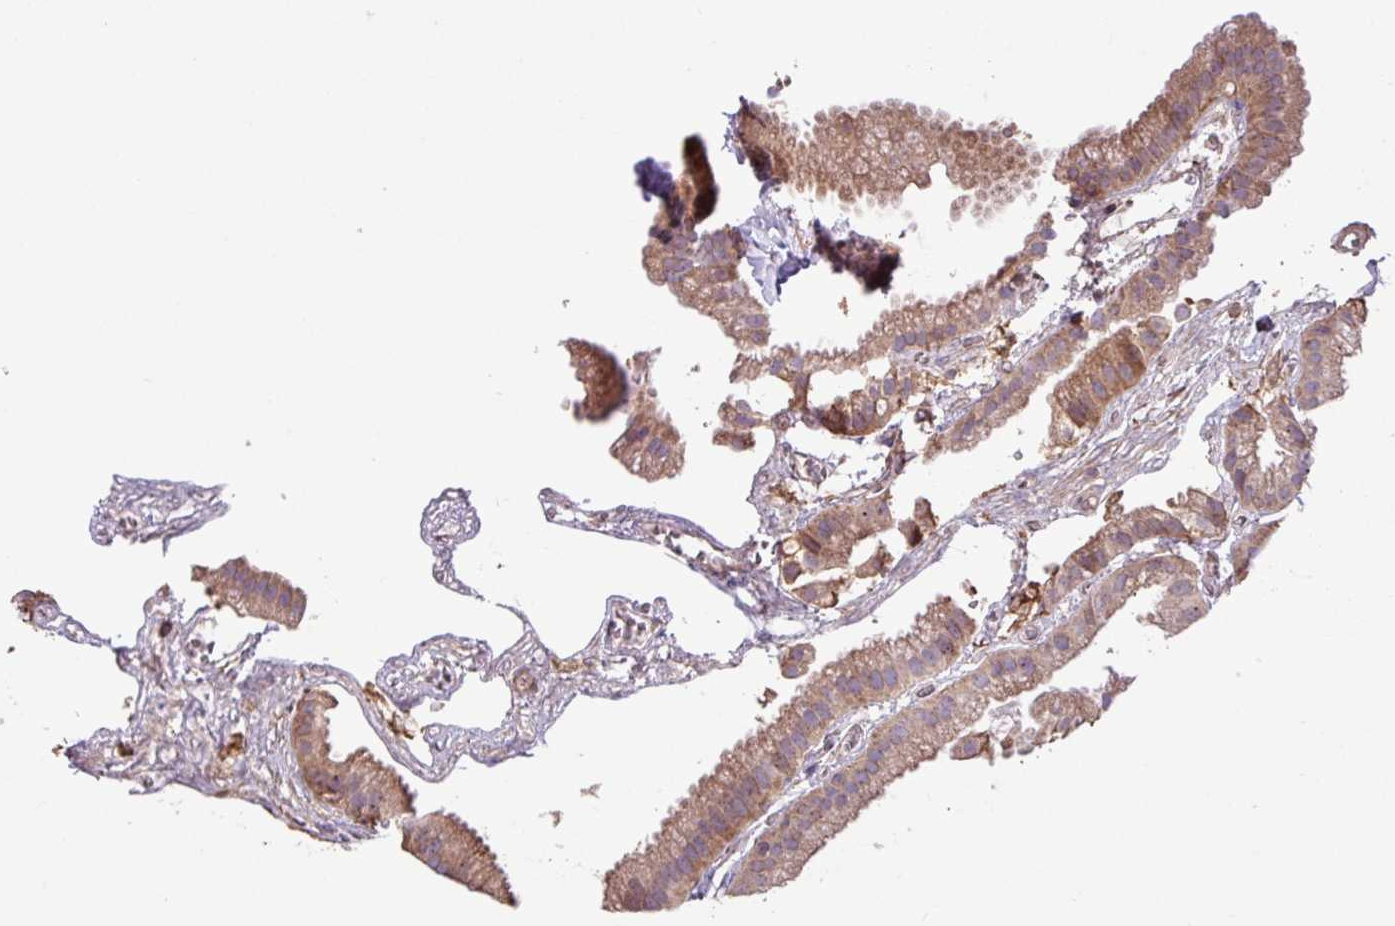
{"staining": {"intensity": "moderate", "quantity": "25%-75%", "location": "cytoplasmic/membranous"}, "tissue": "gallbladder", "cell_type": "Glandular cells", "image_type": "normal", "snomed": [{"axis": "morphology", "description": "Normal tissue, NOS"}, {"axis": "topography", "description": "Gallbladder"}], "caption": "Gallbladder stained with immunohistochemistry (IHC) demonstrates moderate cytoplasmic/membranous expression in approximately 25%-75% of glandular cells.", "gene": "ARHGEF25", "patient": {"sex": "female", "age": 63}}